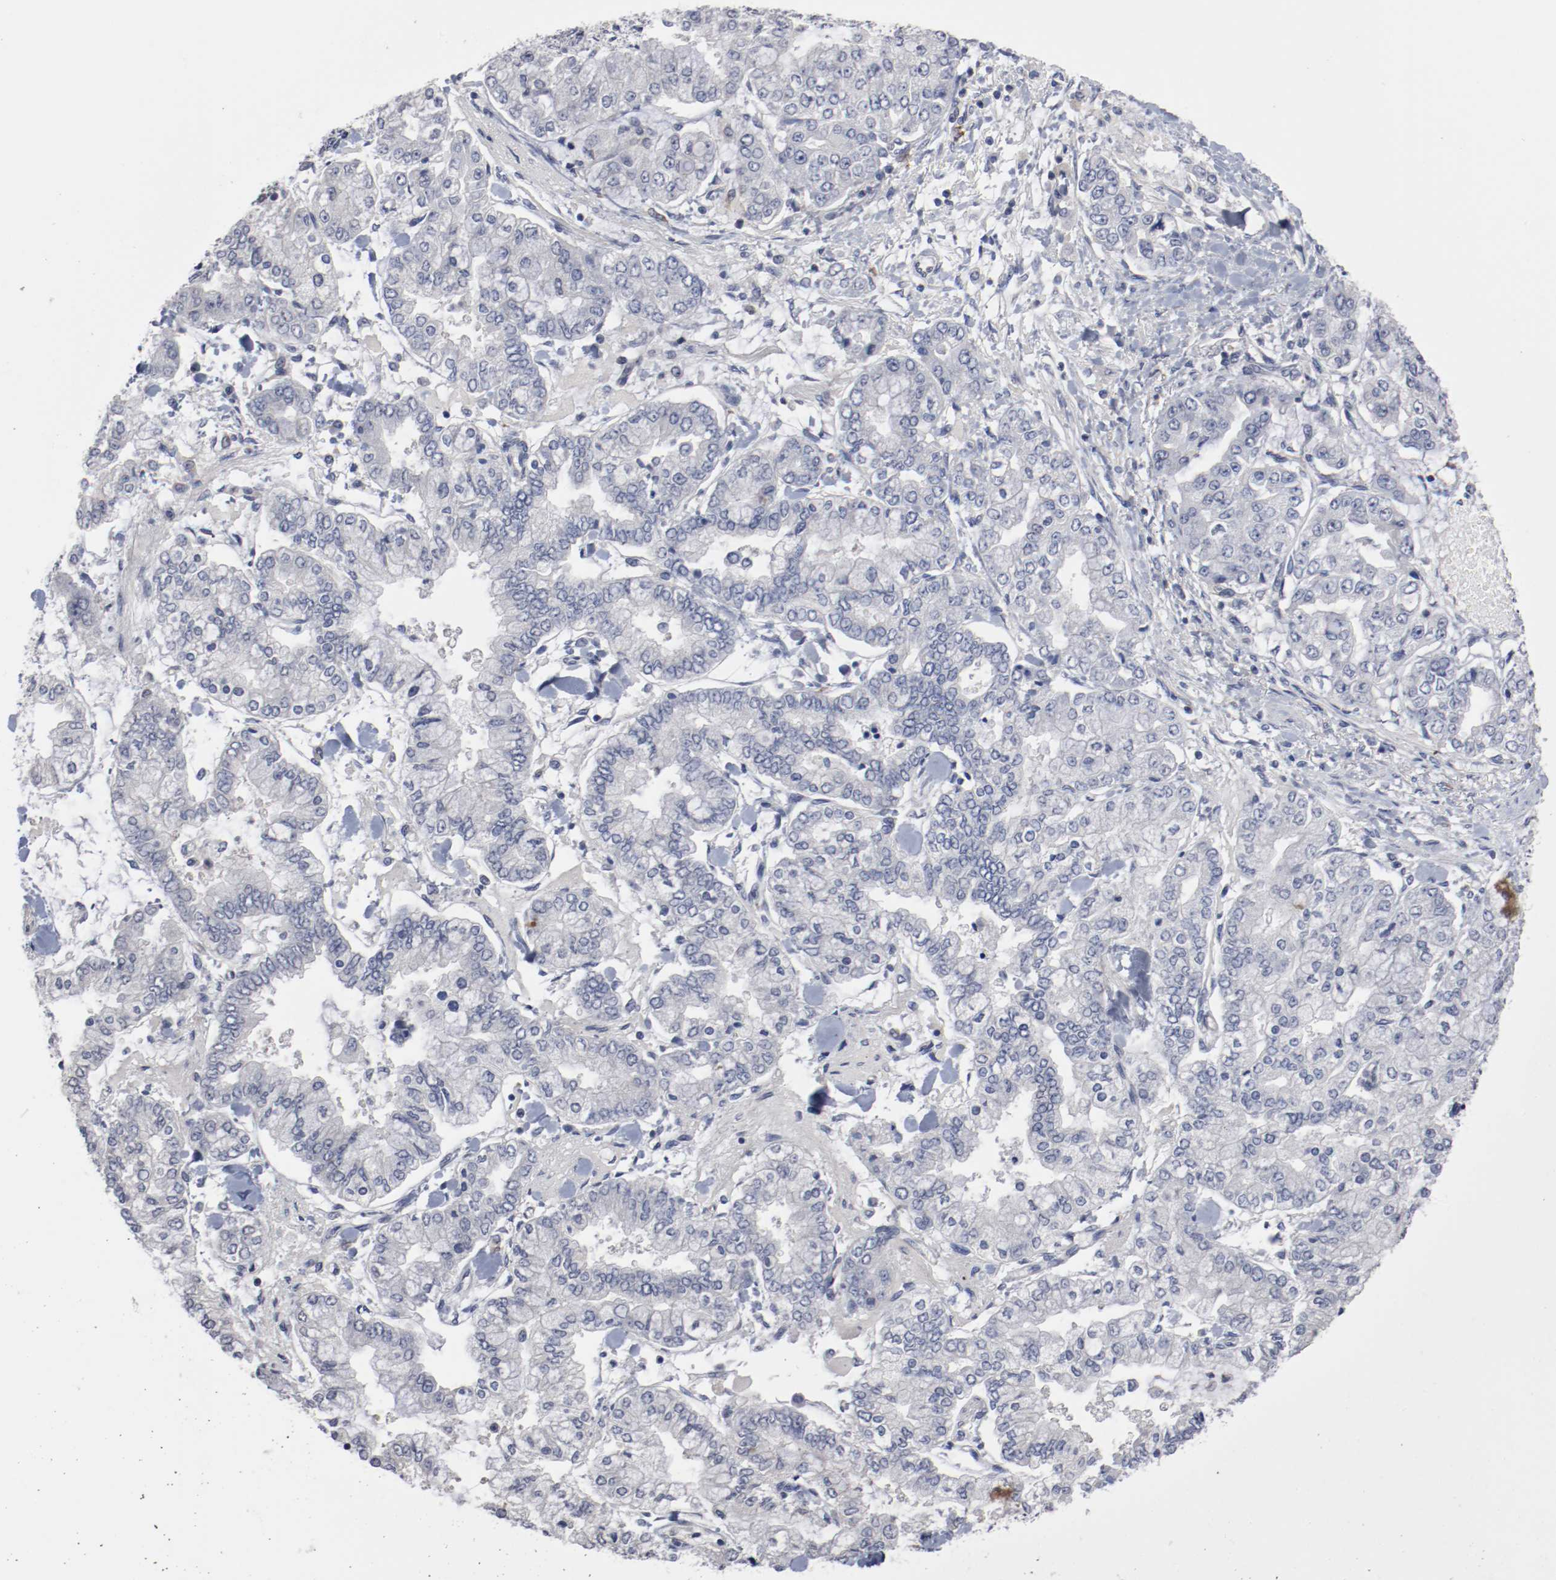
{"staining": {"intensity": "negative", "quantity": "none", "location": "none"}, "tissue": "stomach cancer", "cell_type": "Tumor cells", "image_type": "cancer", "snomed": [{"axis": "morphology", "description": "Normal tissue, NOS"}, {"axis": "morphology", "description": "Adenocarcinoma, NOS"}, {"axis": "topography", "description": "Stomach, upper"}, {"axis": "topography", "description": "Stomach"}], "caption": "Immunohistochemical staining of stomach cancer exhibits no significant expression in tumor cells.", "gene": "CBL", "patient": {"sex": "male", "age": 76}}